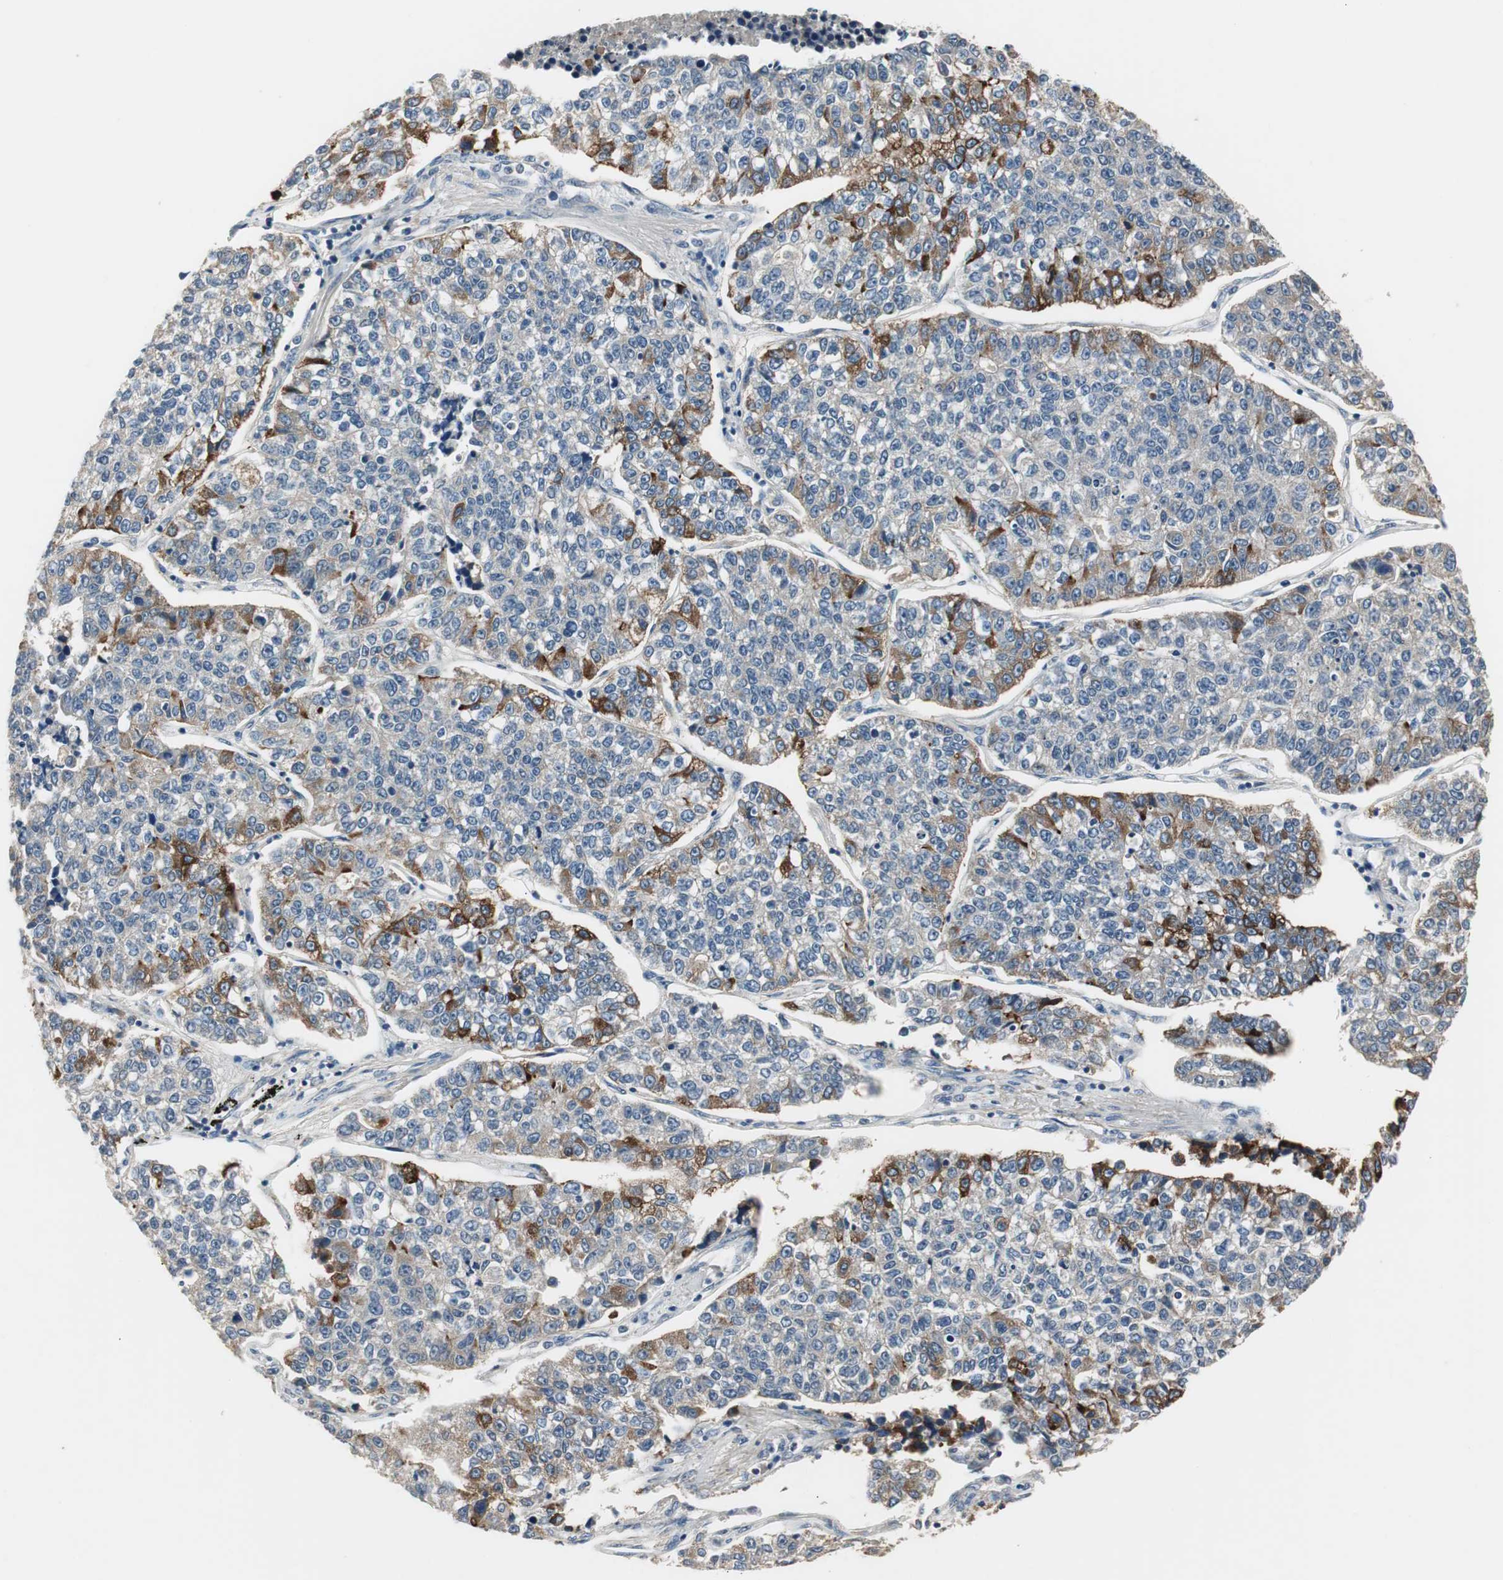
{"staining": {"intensity": "strong", "quantity": "<25%", "location": "cytoplasmic/membranous"}, "tissue": "lung cancer", "cell_type": "Tumor cells", "image_type": "cancer", "snomed": [{"axis": "morphology", "description": "Adenocarcinoma, NOS"}, {"axis": "topography", "description": "Lung"}], "caption": "Lung cancer (adenocarcinoma) was stained to show a protein in brown. There is medium levels of strong cytoplasmic/membranous expression in approximately <25% of tumor cells.", "gene": "PTPRN2", "patient": {"sex": "male", "age": 49}}